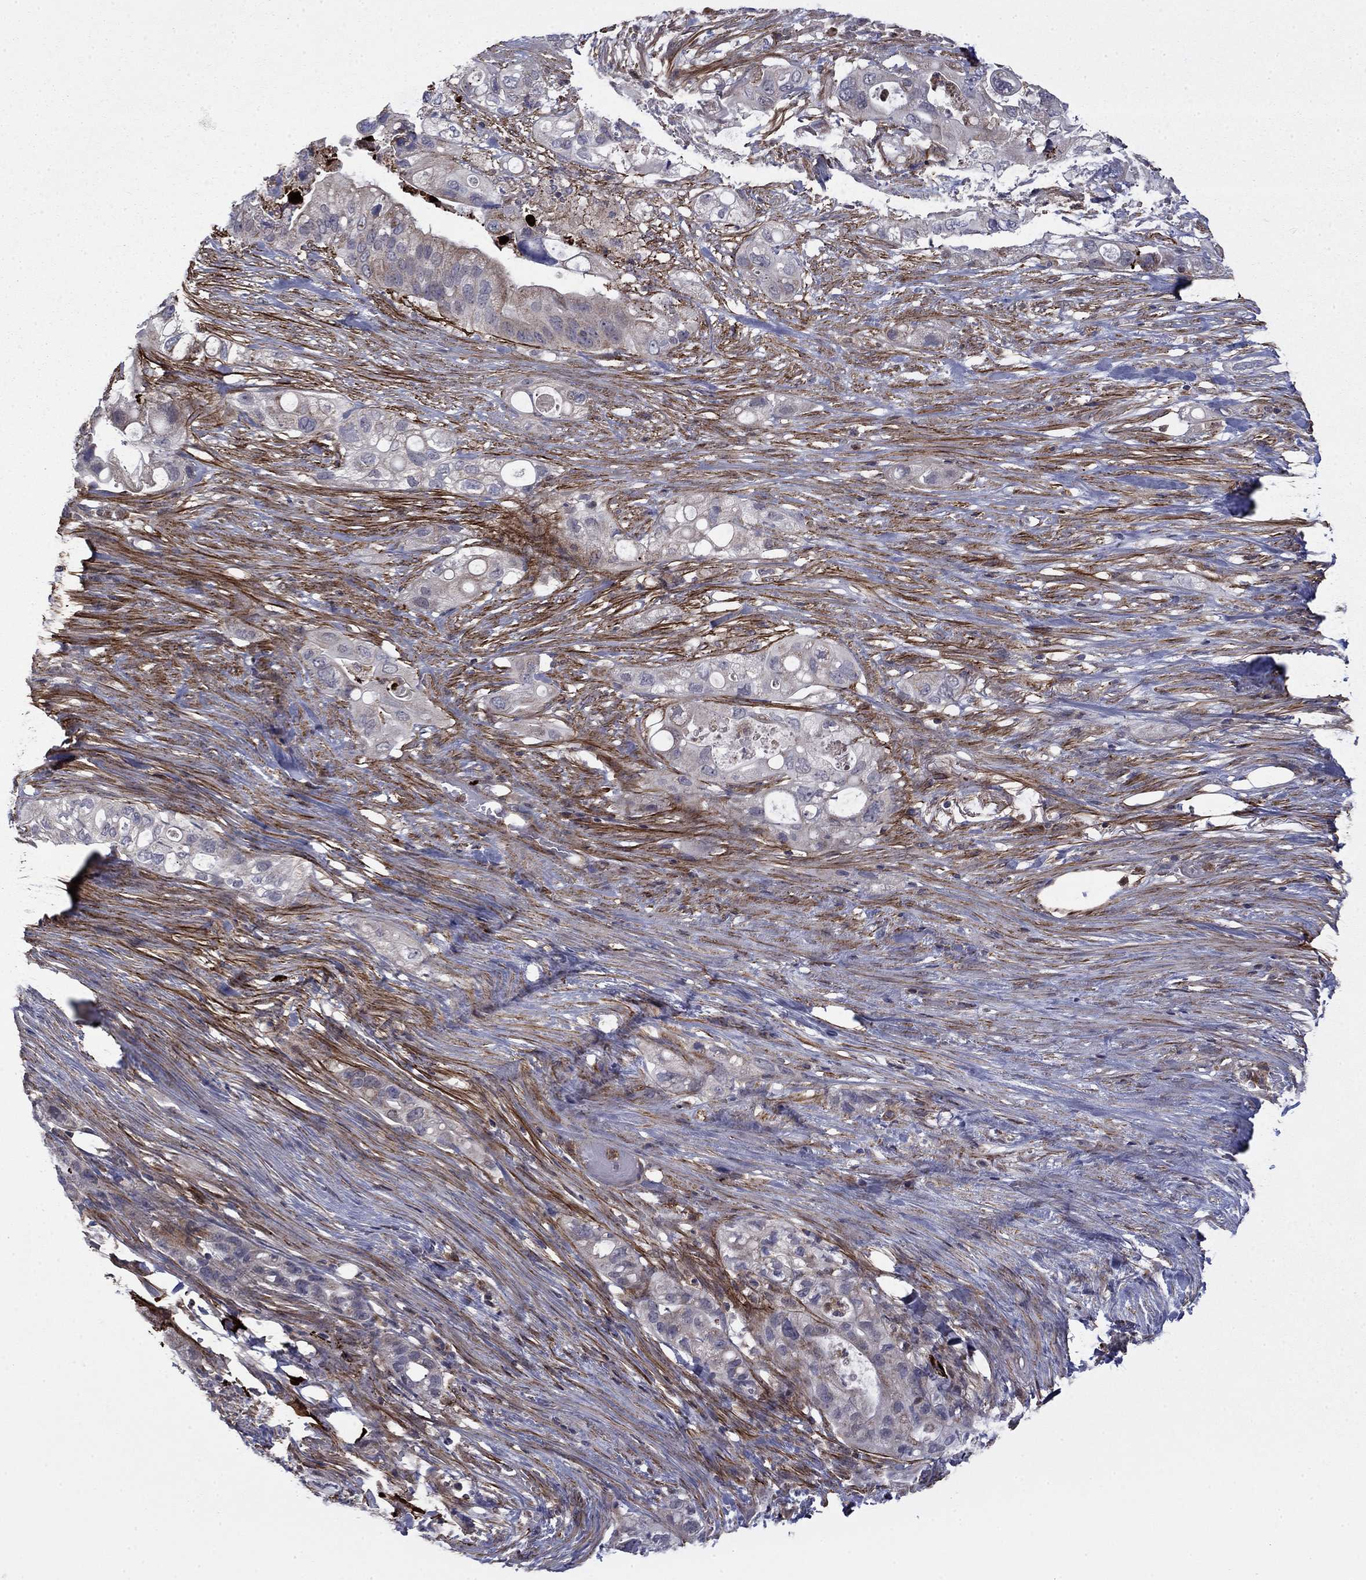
{"staining": {"intensity": "negative", "quantity": "none", "location": "none"}, "tissue": "pancreatic cancer", "cell_type": "Tumor cells", "image_type": "cancer", "snomed": [{"axis": "morphology", "description": "Adenocarcinoma, NOS"}, {"axis": "topography", "description": "Pancreas"}], "caption": "A photomicrograph of pancreatic adenocarcinoma stained for a protein exhibits no brown staining in tumor cells. (Brightfield microscopy of DAB immunohistochemistry (IHC) at high magnification).", "gene": "DOP1B", "patient": {"sex": "female", "age": 72}}